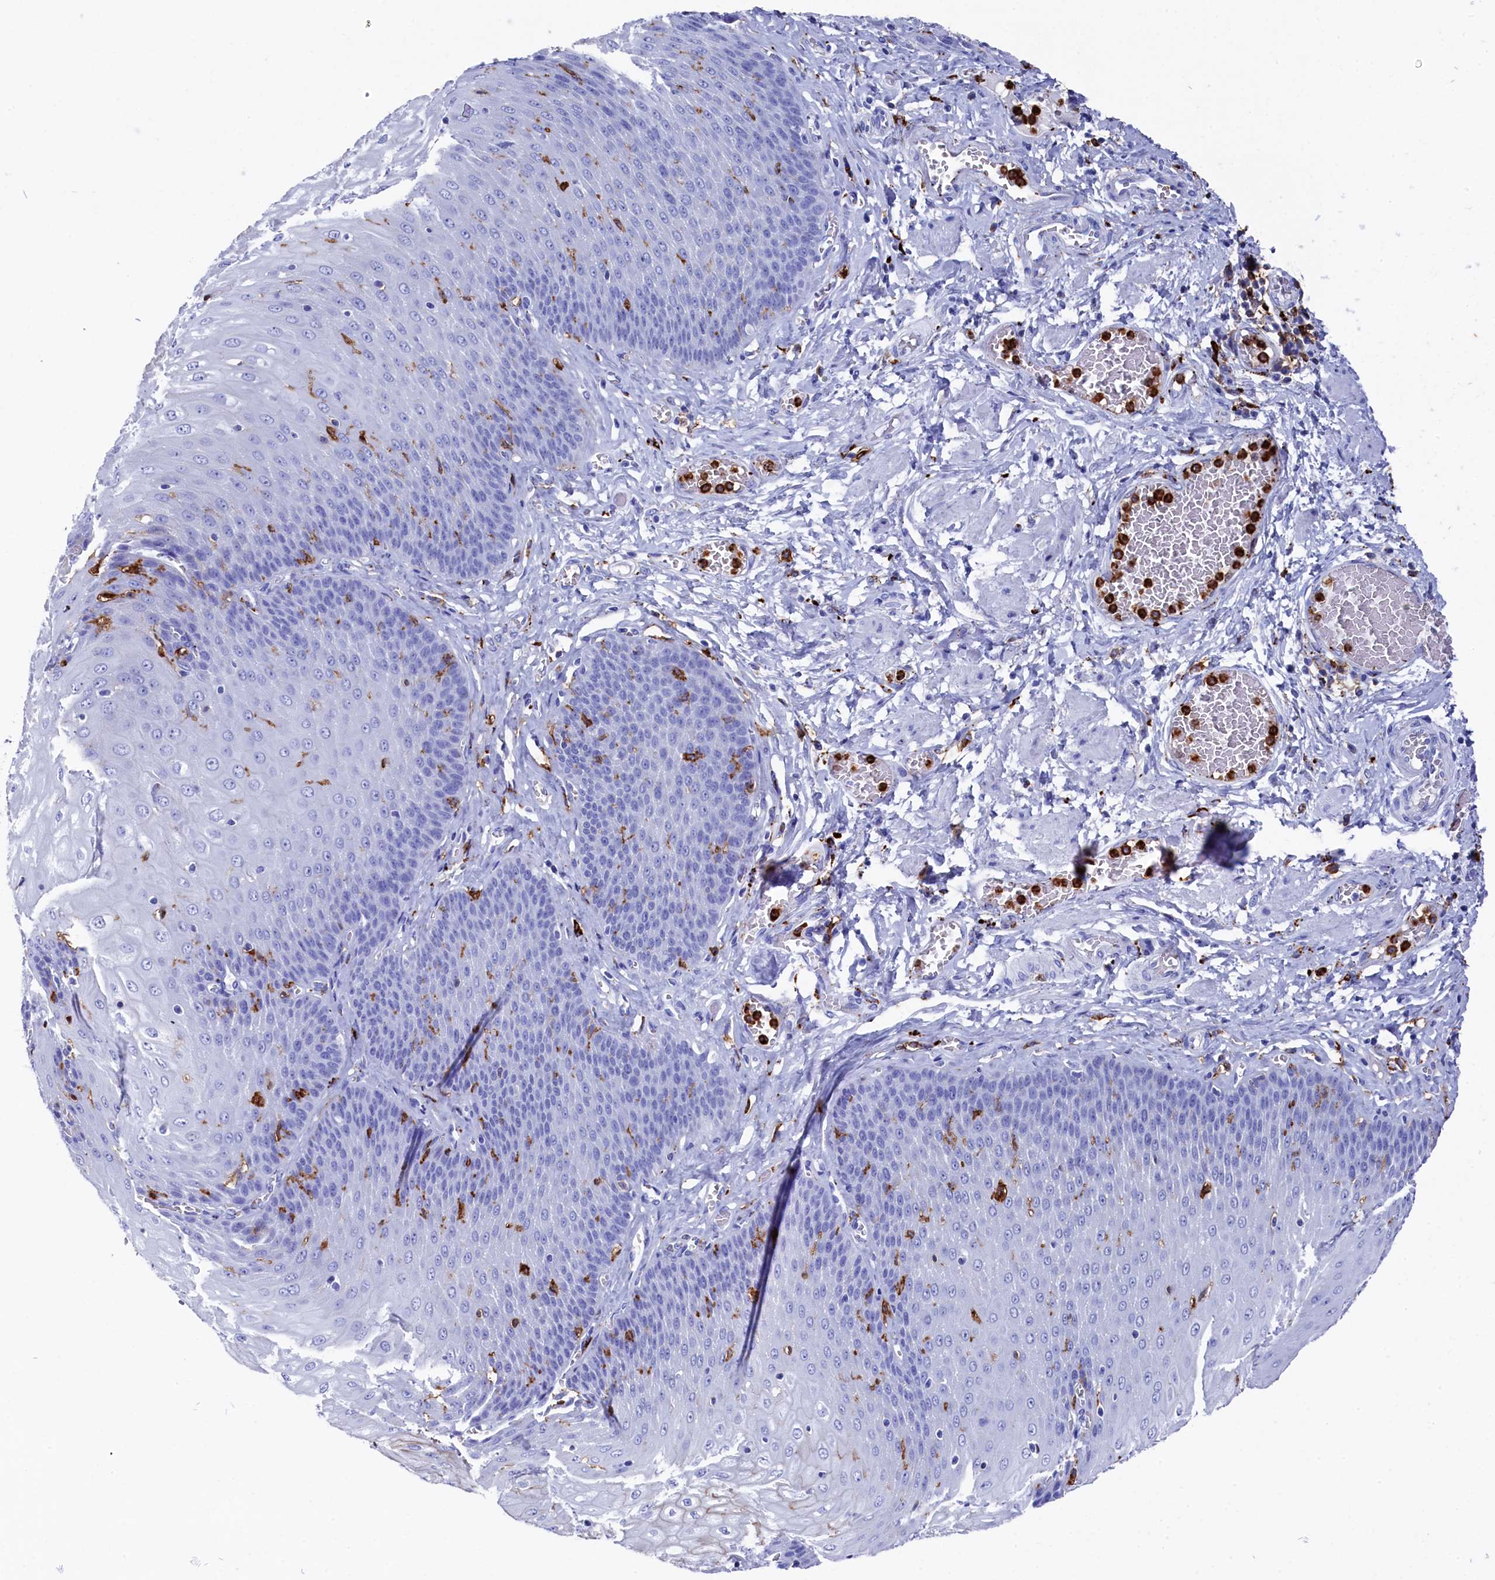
{"staining": {"intensity": "moderate", "quantity": "<25%", "location": "cytoplasmic/membranous"}, "tissue": "esophagus", "cell_type": "Squamous epithelial cells", "image_type": "normal", "snomed": [{"axis": "morphology", "description": "Normal tissue, NOS"}, {"axis": "topography", "description": "Esophagus"}], "caption": "Protein staining by immunohistochemistry (IHC) reveals moderate cytoplasmic/membranous expression in approximately <25% of squamous epithelial cells in benign esophagus. (DAB (3,3'-diaminobenzidine) IHC, brown staining for protein, blue staining for nuclei).", "gene": "PLAC8", "patient": {"sex": "male", "age": 60}}